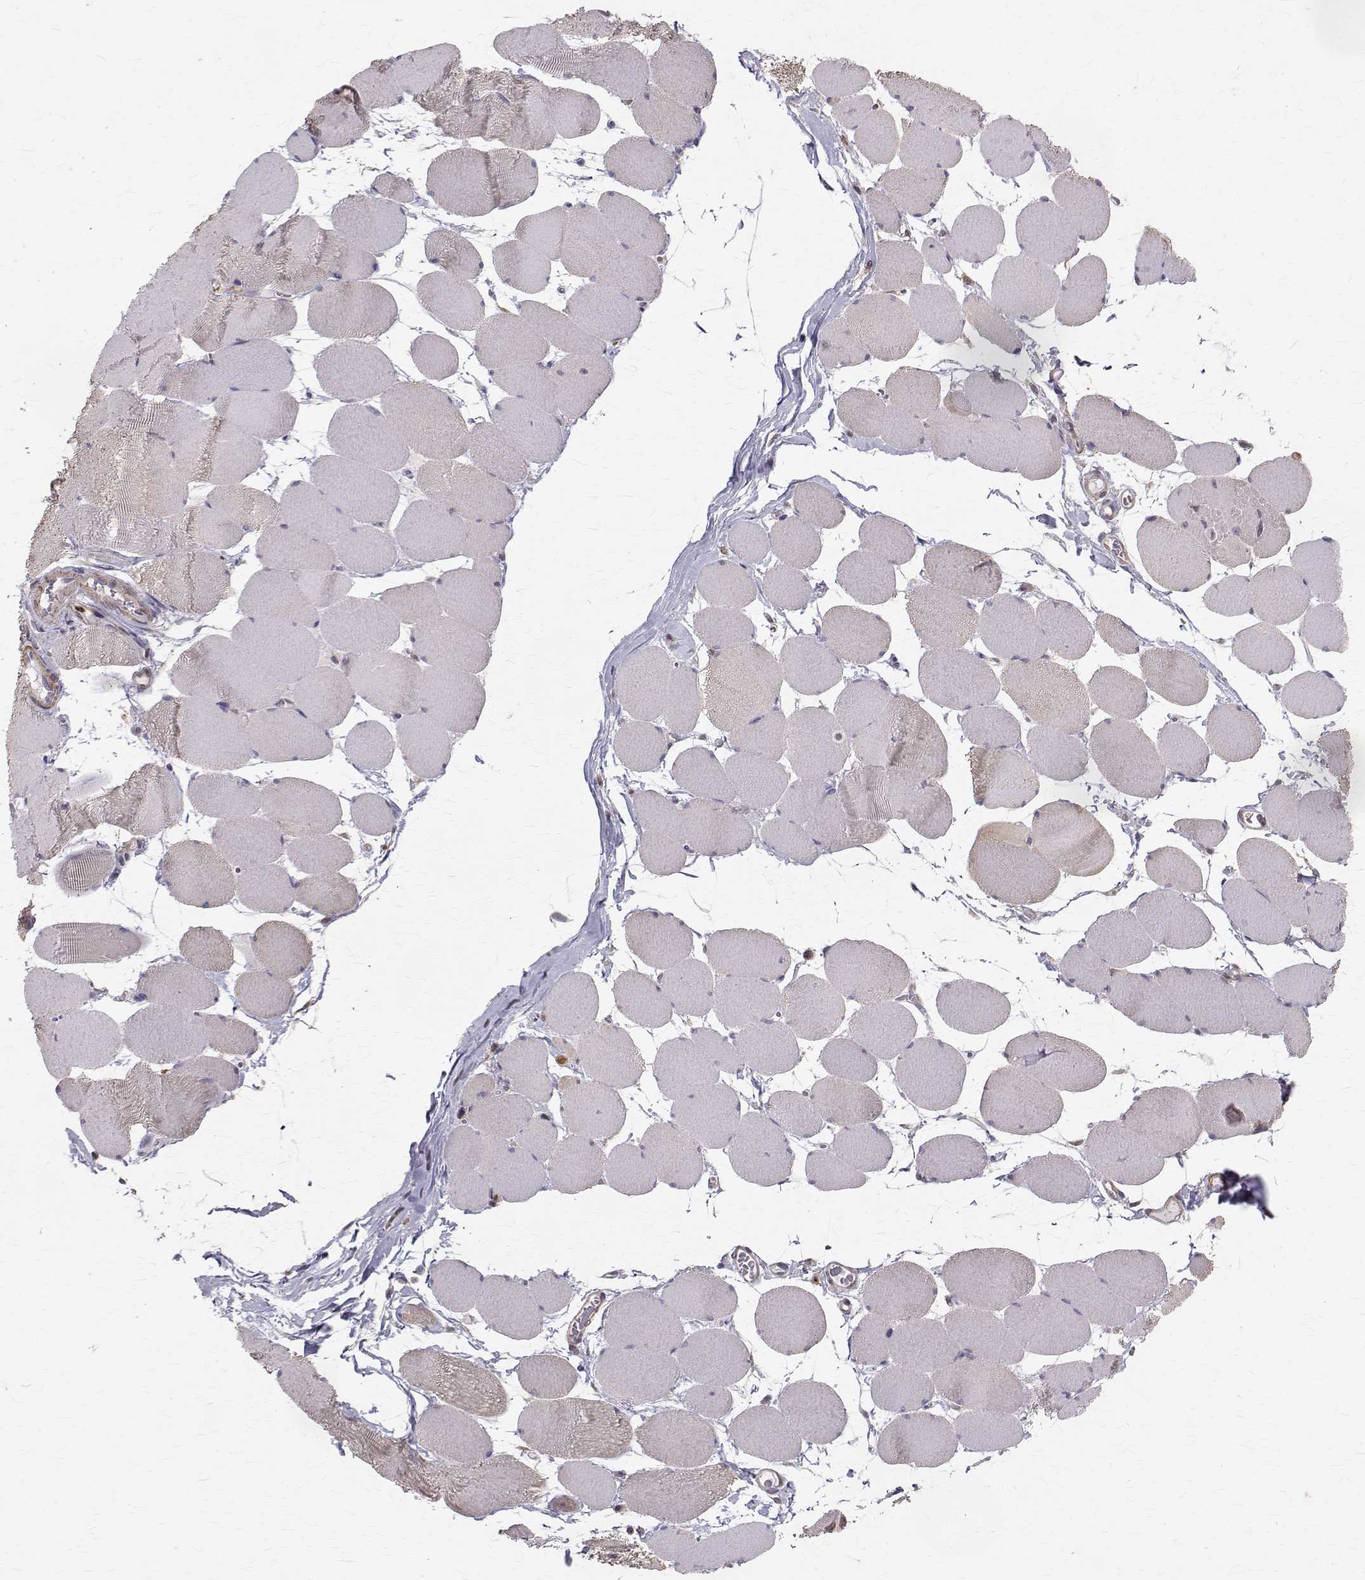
{"staining": {"intensity": "weak", "quantity": "<25%", "location": "cytoplasmic/membranous"}, "tissue": "skeletal muscle", "cell_type": "Myocytes", "image_type": "normal", "snomed": [{"axis": "morphology", "description": "Normal tissue, NOS"}, {"axis": "topography", "description": "Skeletal muscle"}], "caption": "High magnification brightfield microscopy of benign skeletal muscle stained with DAB (3,3'-diaminobenzidine) (brown) and counterstained with hematoxylin (blue): myocytes show no significant positivity. (IHC, brightfield microscopy, high magnification).", "gene": "CCDC89", "patient": {"sex": "female", "age": 75}}